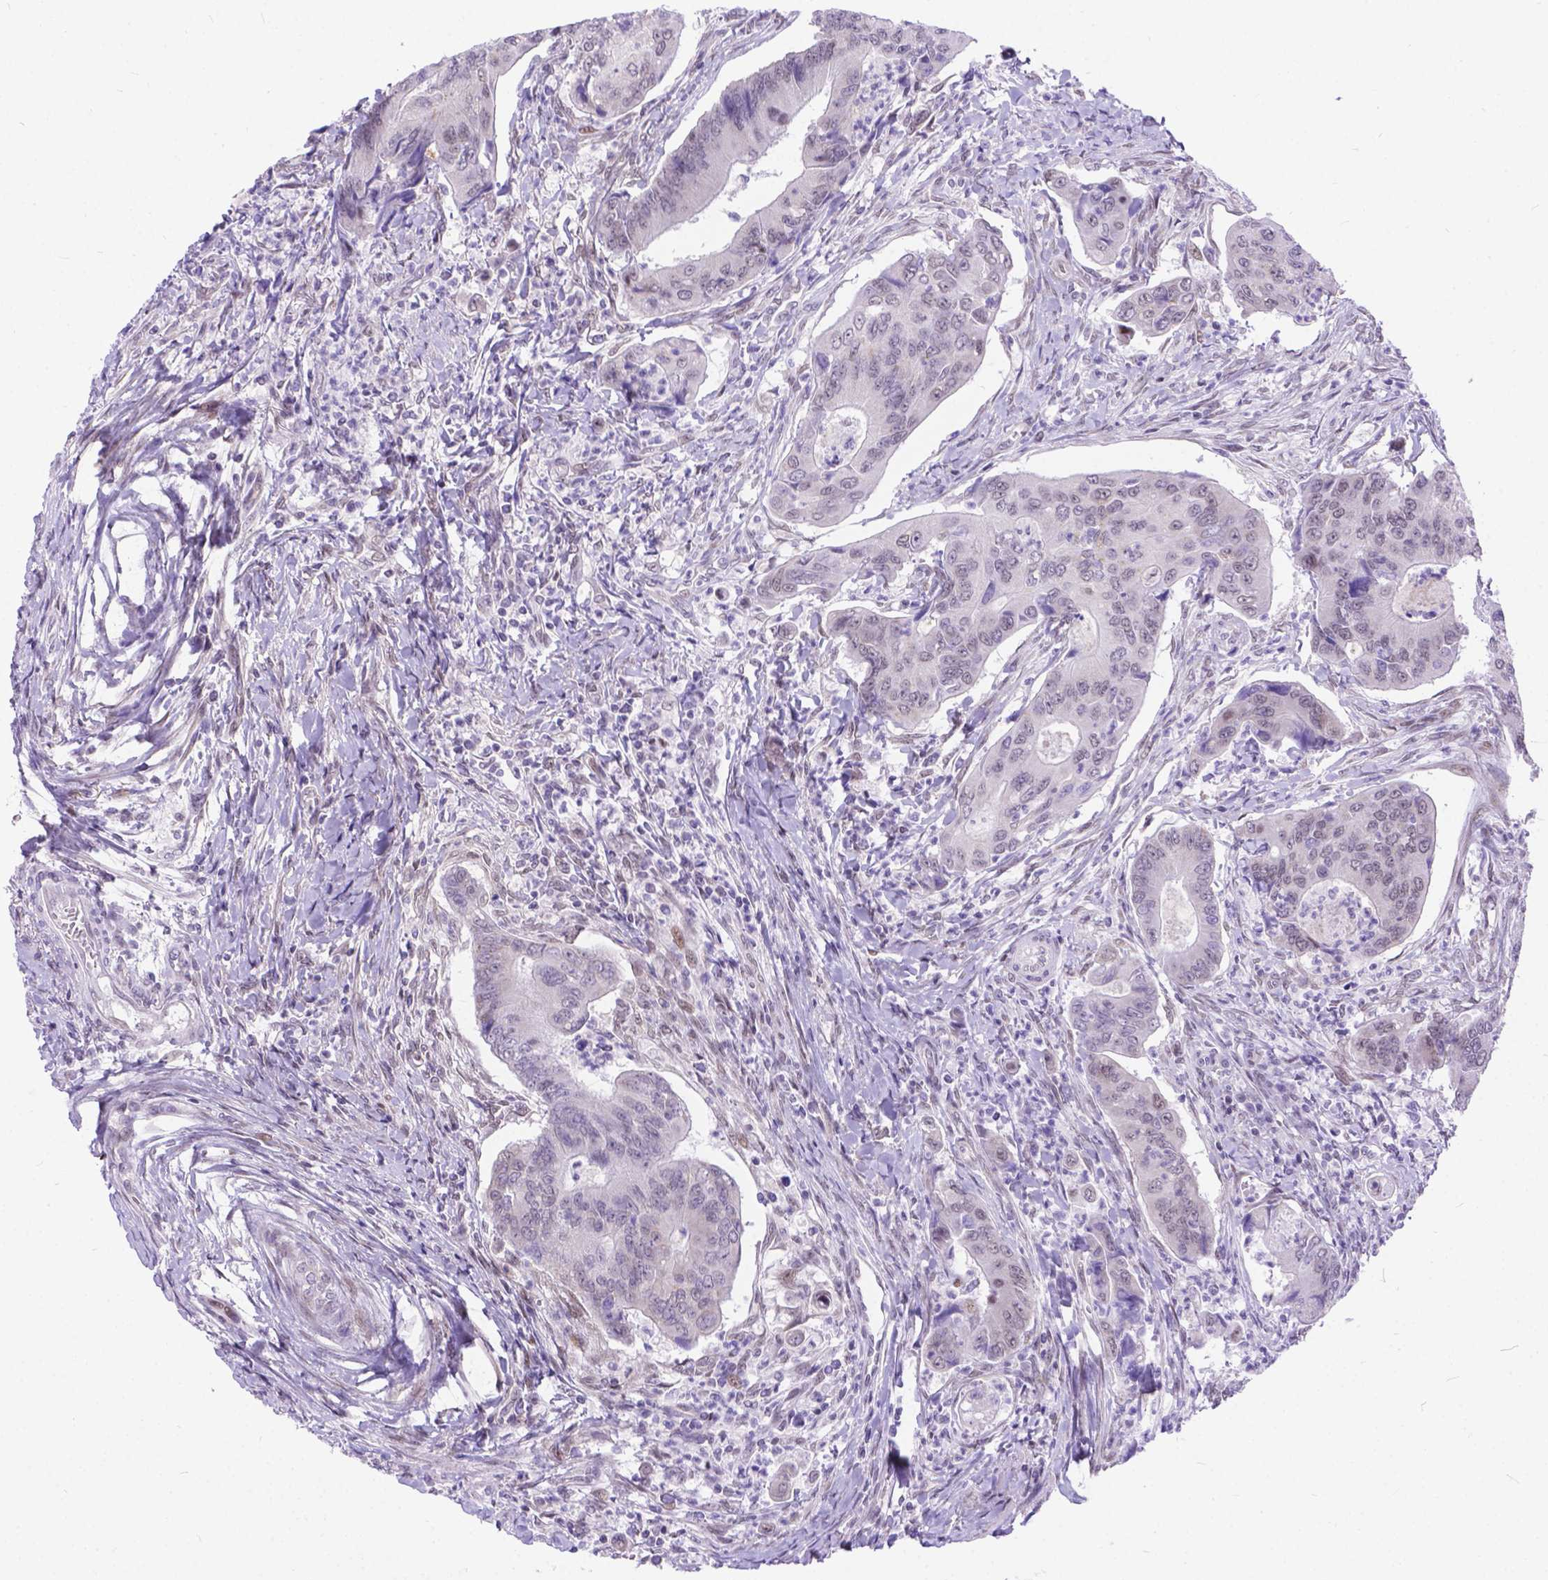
{"staining": {"intensity": "weak", "quantity": "<25%", "location": "nuclear"}, "tissue": "colorectal cancer", "cell_type": "Tumor cells", "image_type": "cancer", "snomed": [{"axis": "morphology", "description": "Adenocarcinoma, NOS"}, {"axis": "topography", "description": "Colon"}], "caption": "Colorectal cancer was stained to show a protein in brown. There is no significant positivity in tumor cells. The staining was performed using DAB (3,3'-diaminobenzidine) to visualize the protein expression in brown, while the nuclei were stained in blue with hematoxylin (Magnification: 20x).", "gene": "FAM124B", "patient": {"sex": "female", "age": 67}}